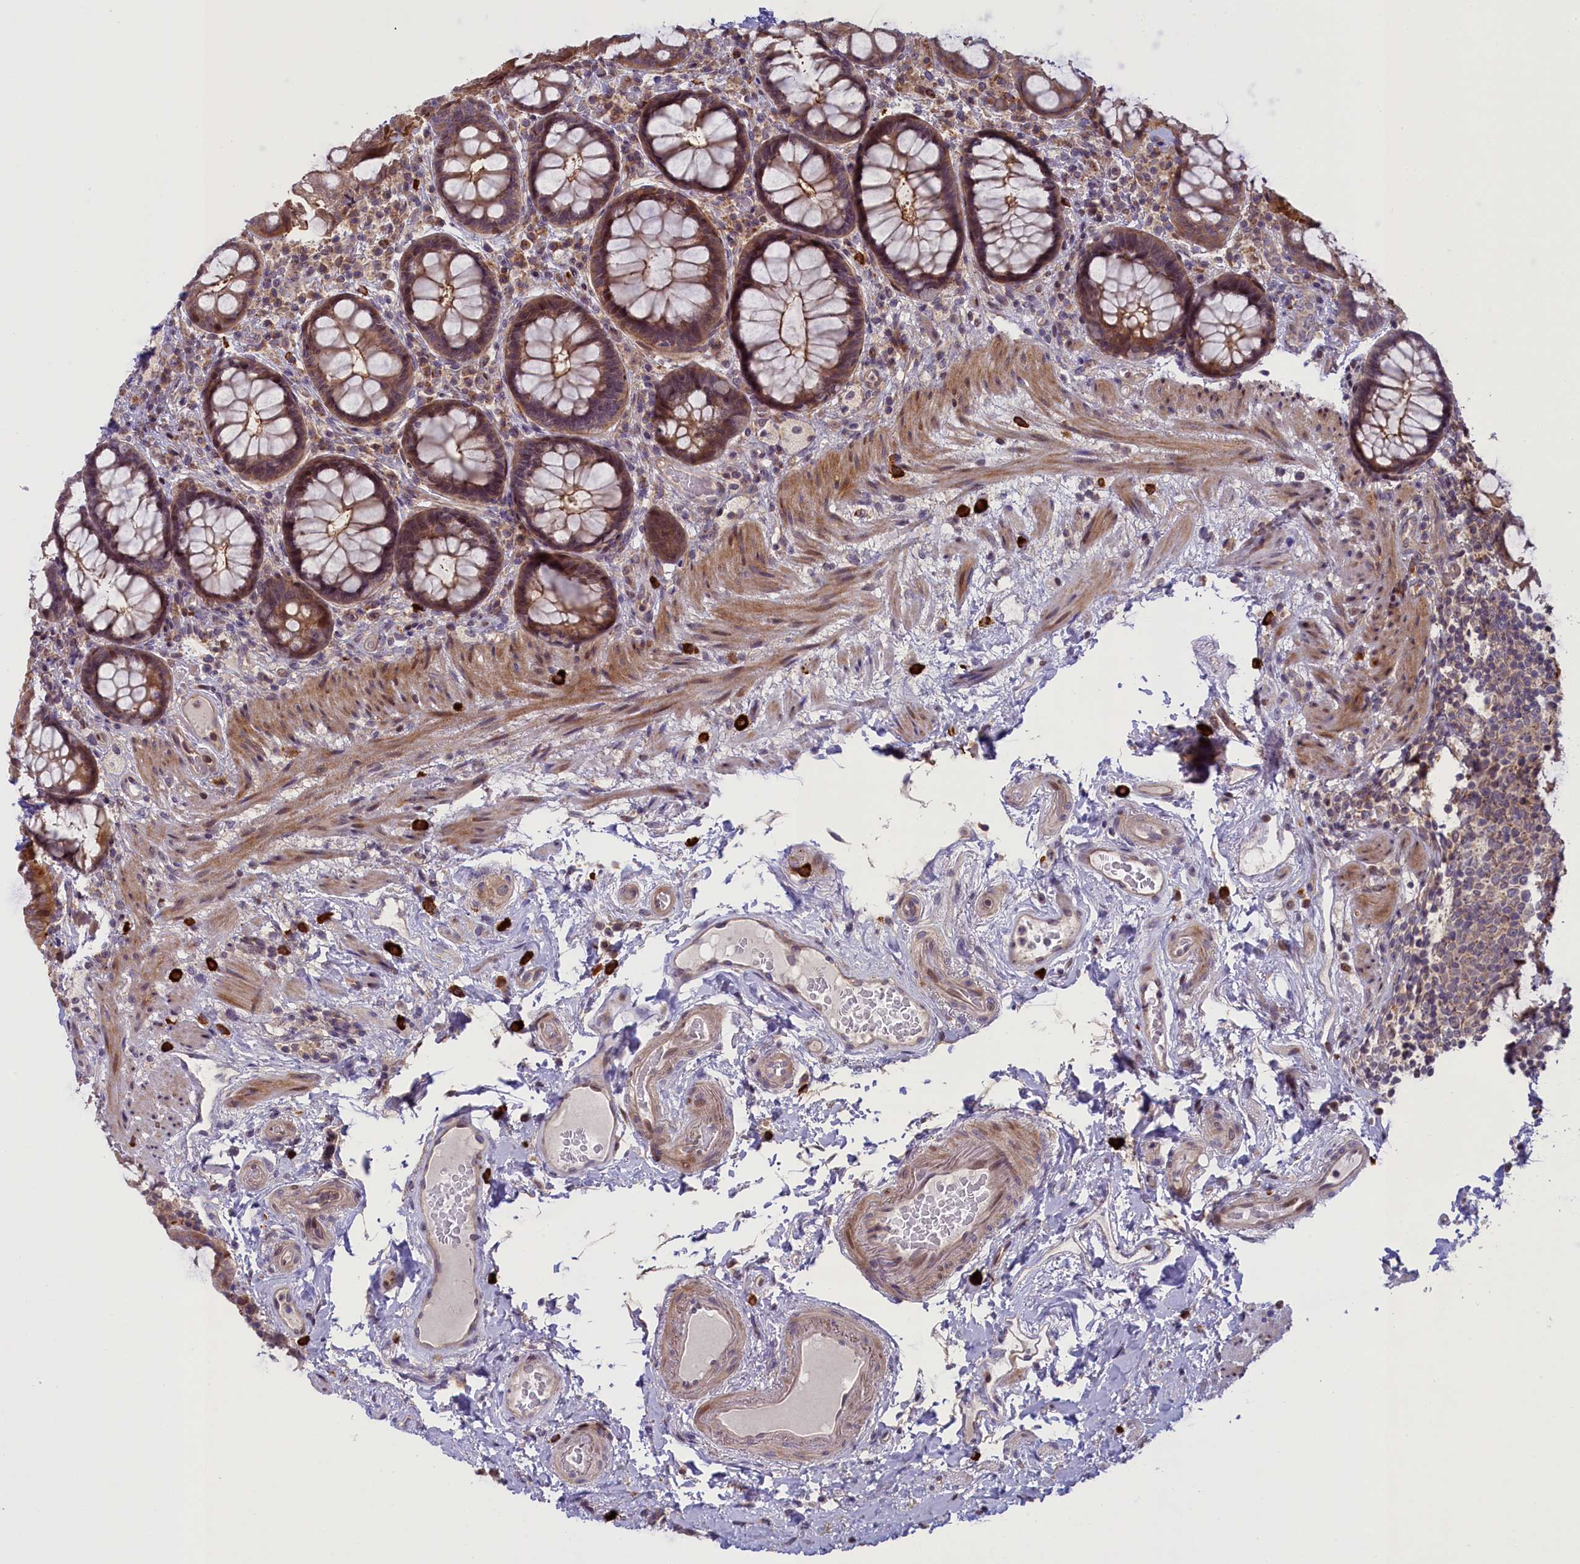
{"staining": {"intensity": "moderate", "quantity": ">75%", "location": "cytoplasmic/membranous"}, "tissue": "rectum", "cell_type": "Glandular cells", "image_type": "normal", "snomed": [{"axis": "morphology", "description": "Normal tissue, NOS"}, {"axis": "topography", "description": "Rectum"}], "caption": "Protein expression analysis of unremarkable rectum displays moderate cytoplasmic/membranous staining in about >75% of glandular cells. The staining was performed using DAB, with brown indicating positive protein expression. Nuclei are stained blue with hematoxylin.", "gene": "CCL23", "patient": {"sex": "male", "age": 83}}